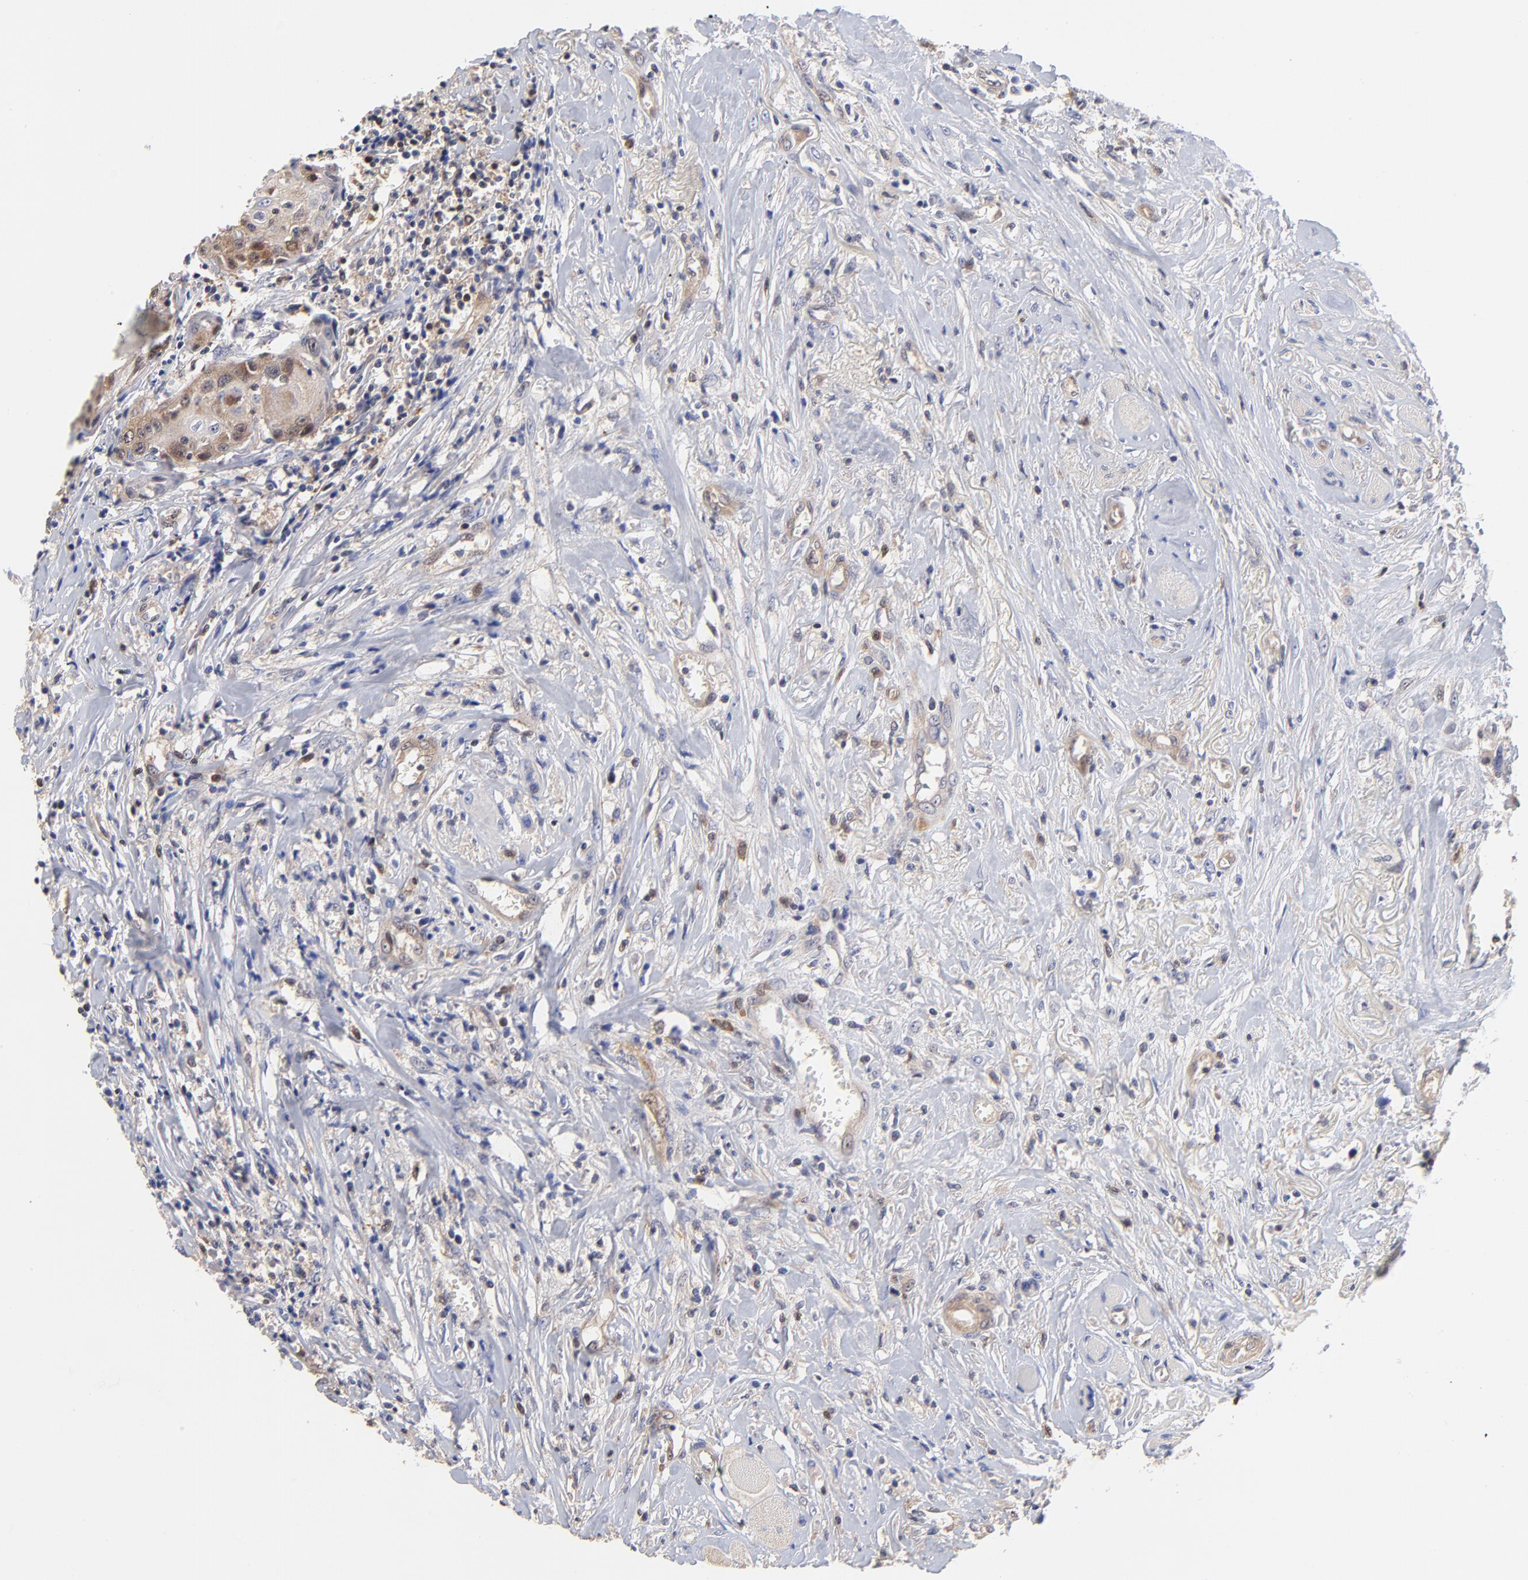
{"staining": {"intensity": "moderate", "quantity": "25%-75%", "location": "cytoplasmic/membranous,nuclear"}, "tissue": "head and neck cancer", "cell_type": "Tumor cells", "image_type": "cancer", "snomed": [{"axis": "morphology", "description": "Squamous cell carcinoma, NOS"}, {"axis": "topography", "description": "Oral tissue"}, {"axis": "topography", "description": "Head-Neck"}], "caption": "Head and neck squamous cell carcinoma stained with DAB IHC shows medium levels of moderate cytoplasmic/membranous and nuclear staining in approximately 25%-75% of tumor cells. Immunohistochemistry (ihc) stains the protein of interest in brown and the nuclei are stained blue.", "gene": "DCTPP1", "patient": {"sex": "female", "age": 82}}